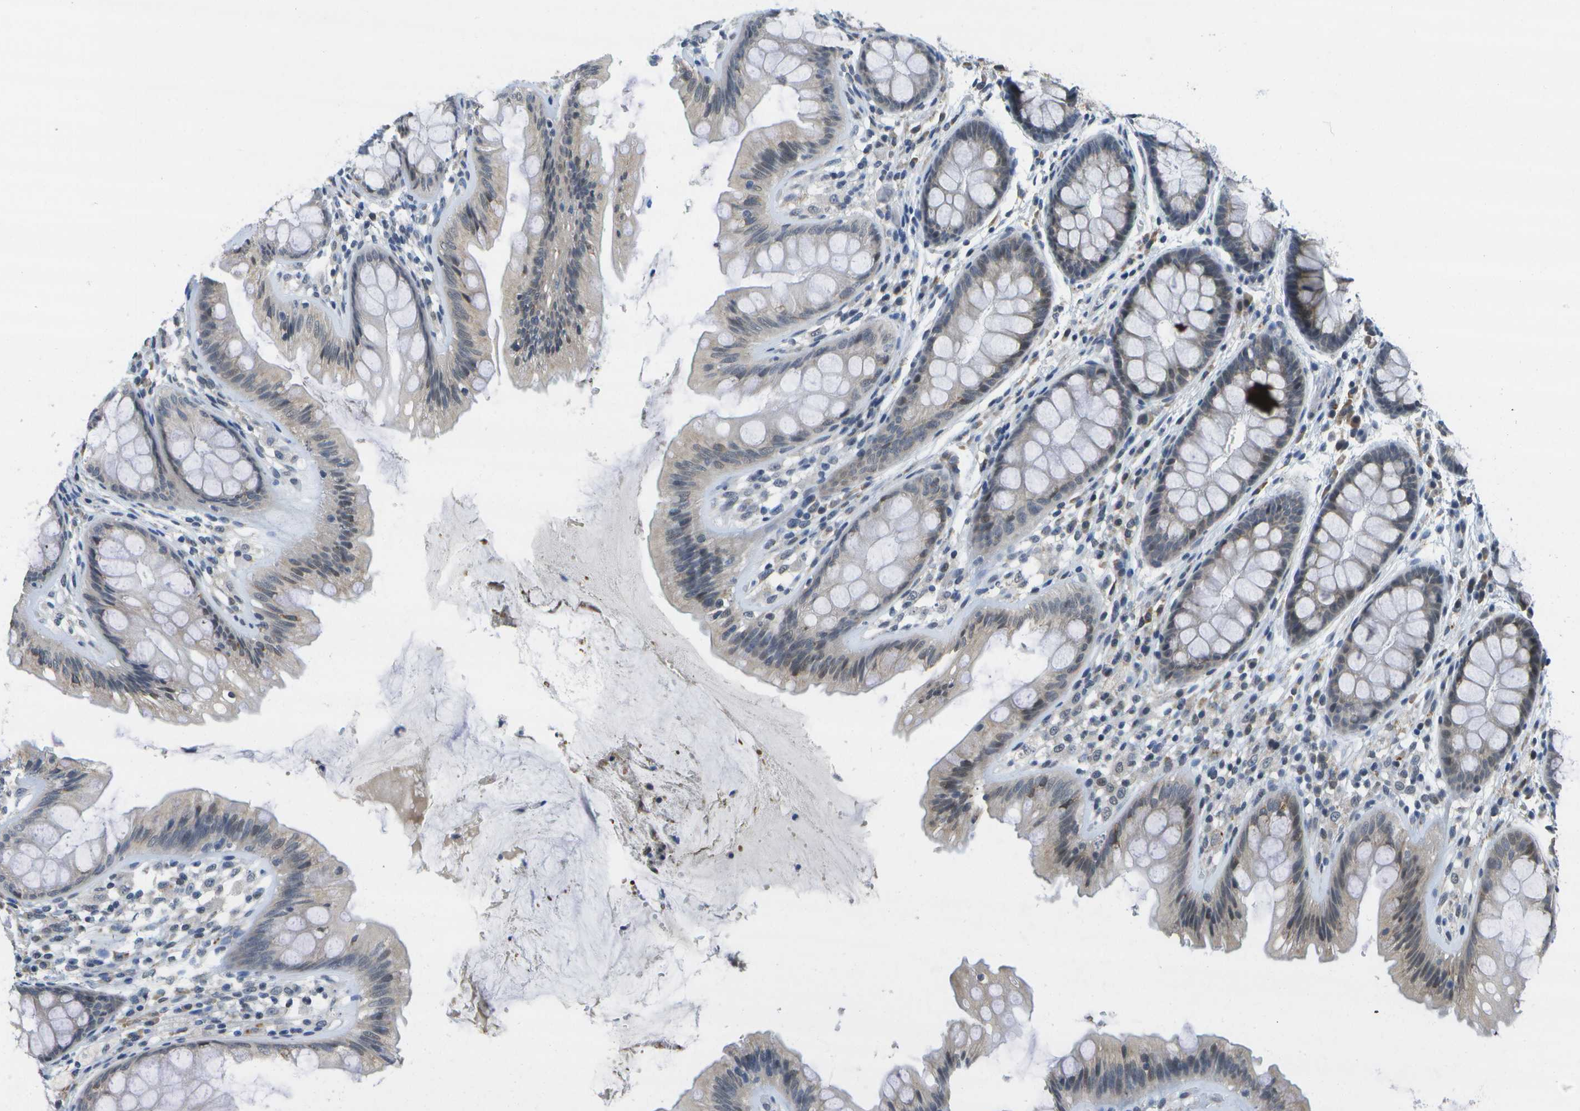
{"staining": {"intensity": "moderate", "quantity": "<25%", "location": "nuclear"}, "tissue": "colon", "cell_type": "Glandular cells", "image_type": "normal", "snomed": [{"axis": "morphology", "description": "Normal tissue, NOS"}, {"axis": "topography", "description": "Colon"}], "caption": "This histopathology image displays benign colon stained with IHC to label a protein in brown. The nuclear of glandular cells show moderate positivity for the protein. Nuclei are counter-stained blue.", "gene": "DSE", "patient": {"sex": "female", "age": 56}}